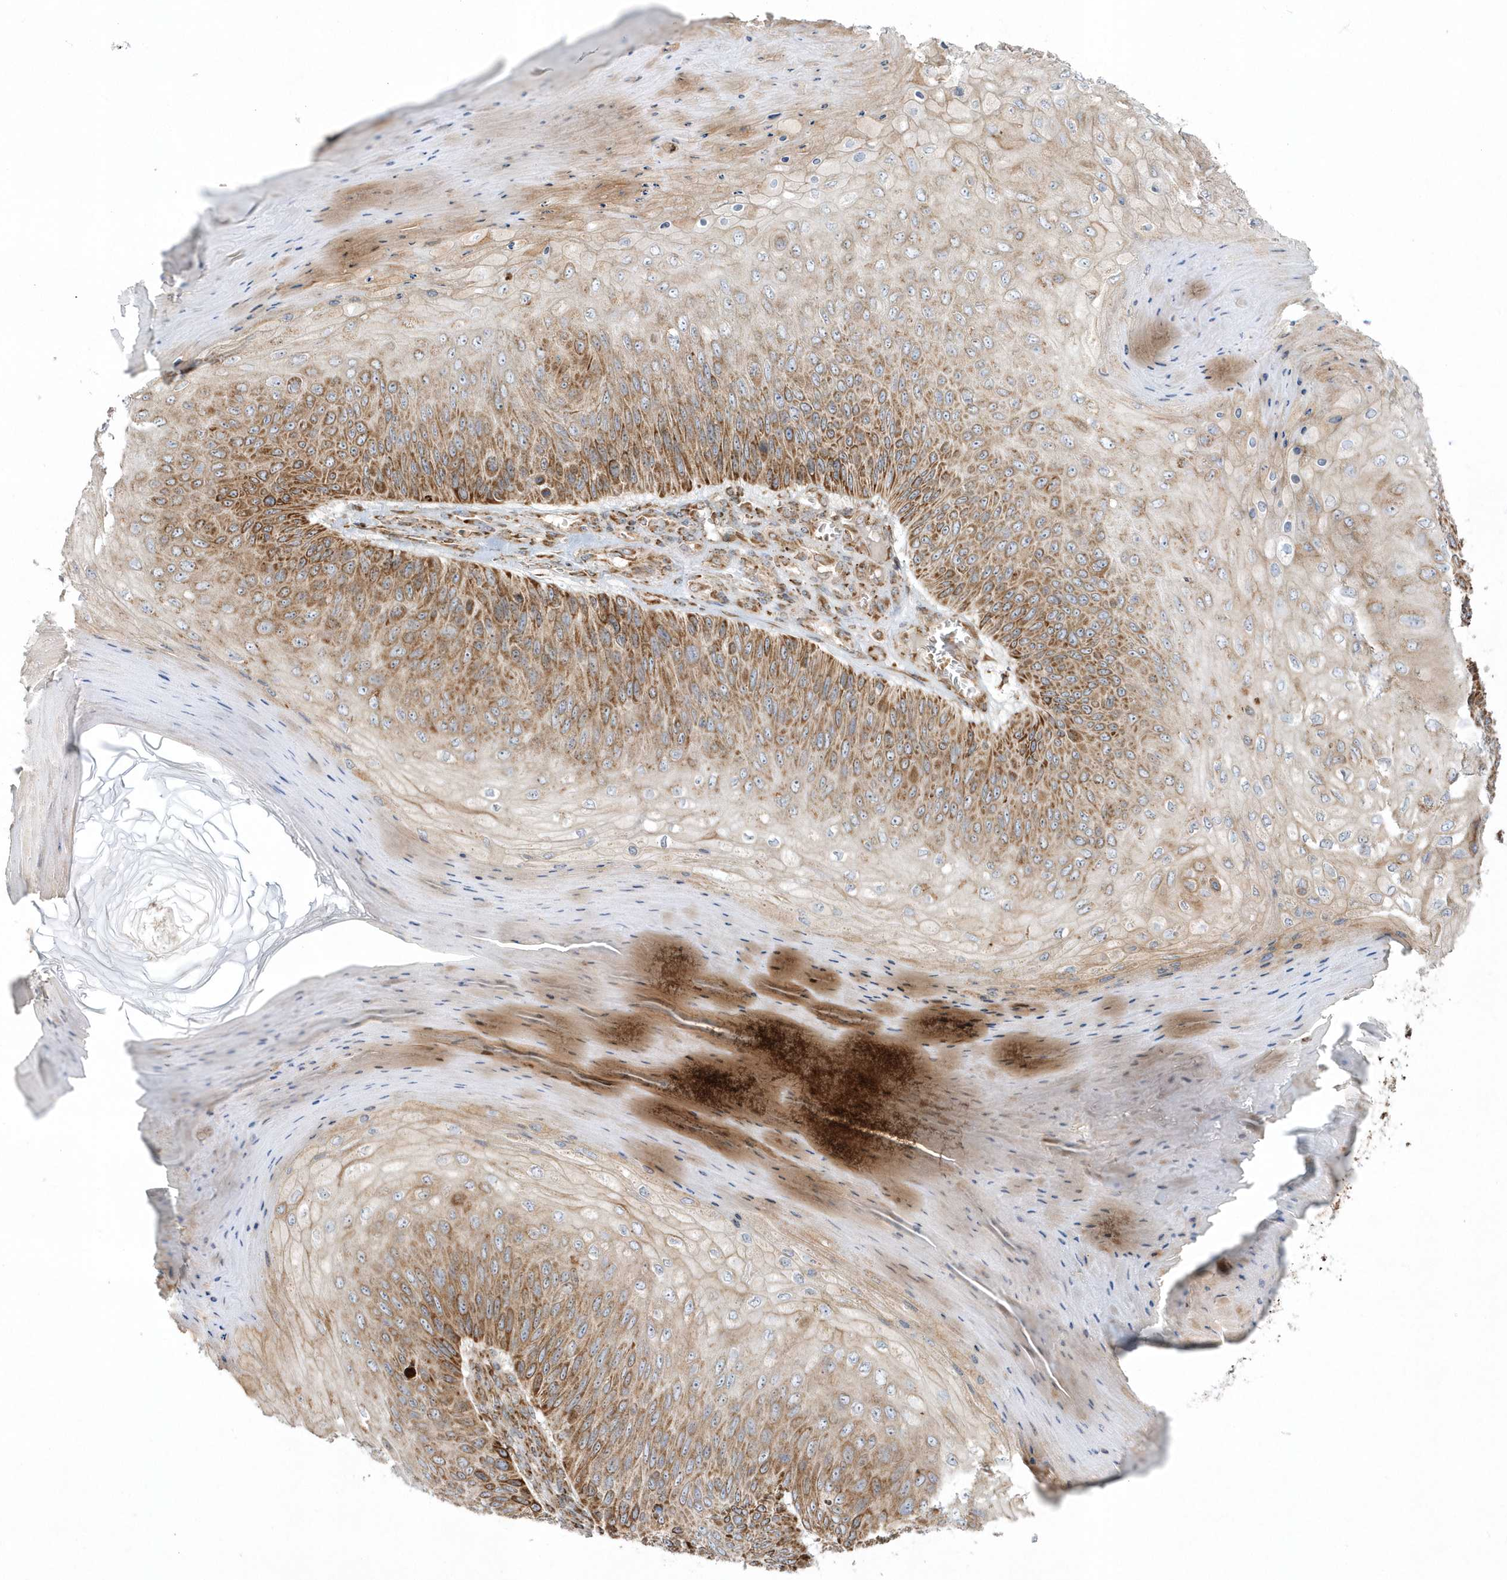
{"staining": {"intensity": "moderate", "quantity": ">75%", "location": "cytoplasmic/membranous"}, "tissue": "skin cancer", "cell_type": "Tumor cells", "image_type": "cancer", "snomed": [{"axis": "morphology", "description": "Squamous cell carcinoma, NOS"}, {"axis": "topography", "description": "Skin"}], "caption": "Skin squamous cell carcinoma stained with immunohistochemistry reveals moderate cytoplasmic/membranous expression in approximately >75% of tumor cells.", "gene": "SH3BP2", "patient": {"sex": "female", "age": 88}}